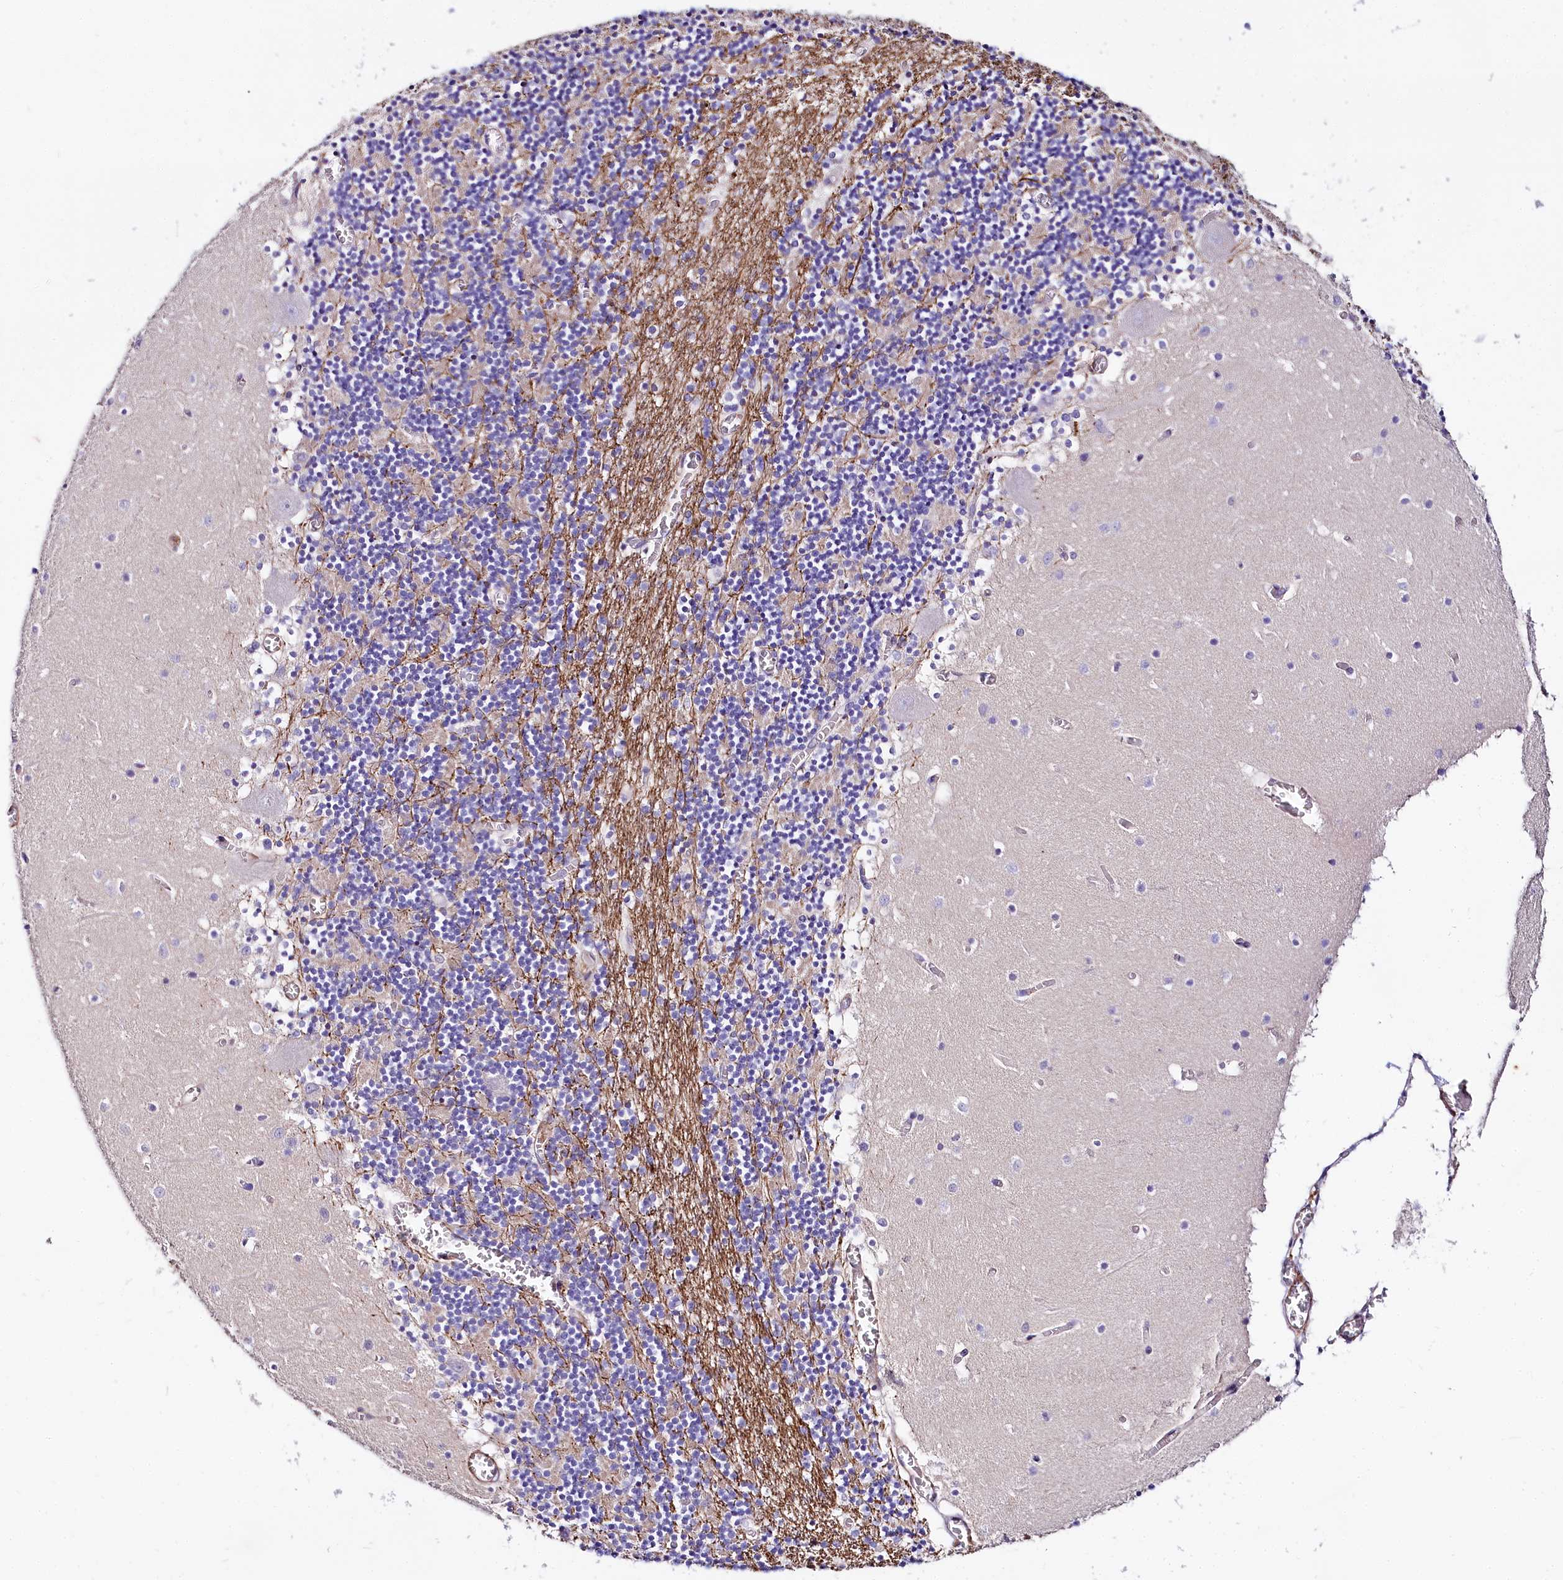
{"staining": {"intensity": "negative", "quantity": "none", "location": "none"}, "tissue": "cerebellum", "cell_type": "Cells in granular layer", "image_type": "normal", "snomed": [{"axis": "morphology", "description": "Normal tissue, NOS"}, {"axis": "topography", "description": "Cerebellum"}], "caption": "Immunohistochemical staining of normal cerebellum displays no significant expression in cells in granular layer.", "gene": "FCHSD2", "patient": {"sex": "female", "age": 28}}